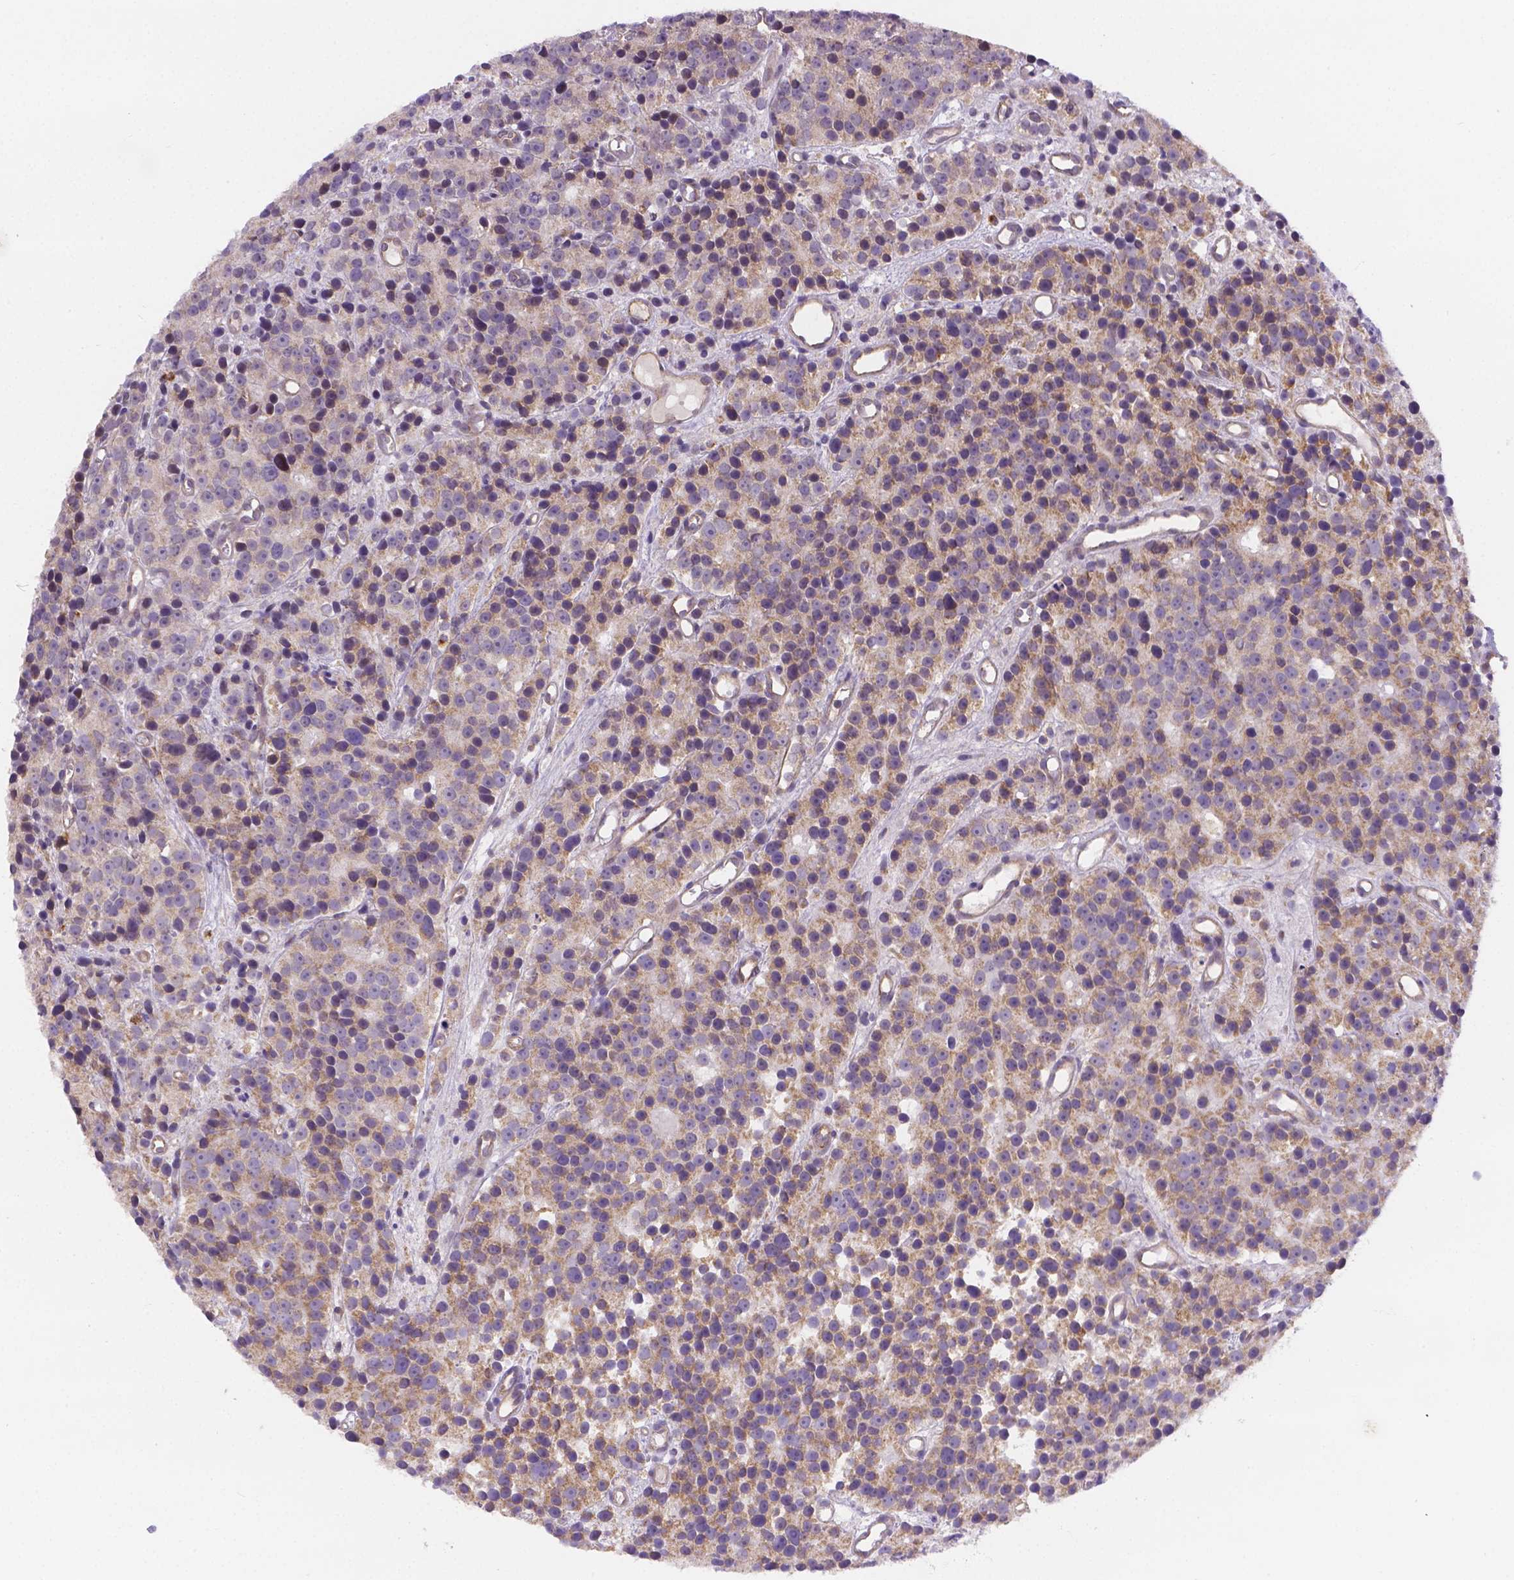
{"staining": {"intensity": "weak", "quantity": "<25%", "location": "cytoplasmic/membranous"}, "tissue": "prostate cancer", "cell_type": "Tumor cells", "image_type": "cancer", "snomed": [{"axis": "morphology", "description": "Adenocarcinoma, High grade"}, {"axis": "topography", "description": "Prostate"}], "caption": "Human prostate cancer stained for a protein using IHC reveals no positivity in tumor cells.", "gene": "CYYR1", "patient": {"sex": "male", "age": 77}}